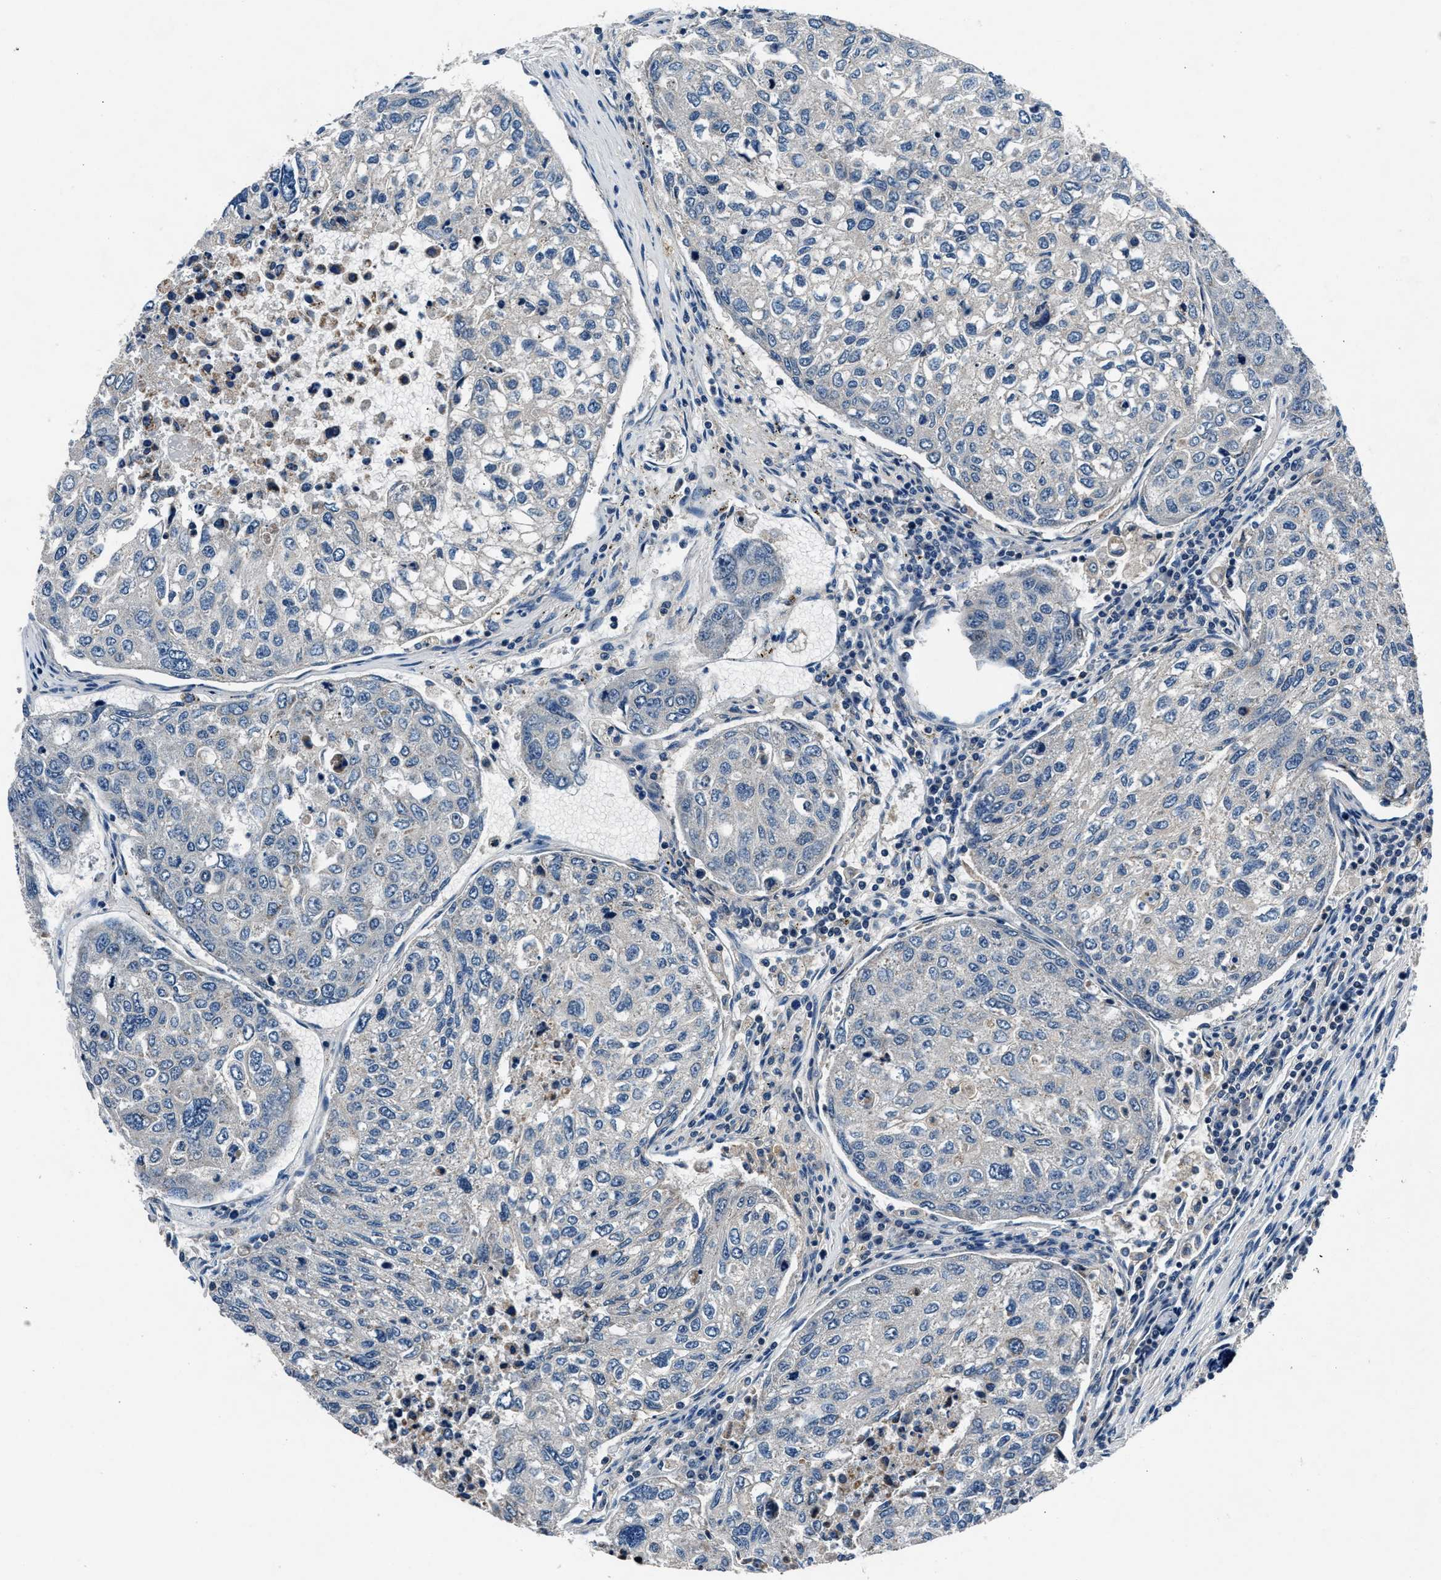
{"staining": {"intensity": "negative", "quantity": "none", "location": "none"}, "tissue": "urothelial cancer", "cell_type": "Tumor cells", "image_type": "cancer", "snomed": [{"axis": "morphology", "description": "Urothelial carcinoma, High grade"}, {"axis": "topography", "description": "Lymph node"}, {"axis": "topography", "description": "Urinary bladder"}], "caption": "DAB immunohistochemical staining of urothelial carcinoma (high-grade) exhibits no significant positivity in tumor cells. The staining is performed using DAB brown chromogen with nuclei counter-stained in using hematoxylin.", "gene": "DENND6B", "patient": {"sex": "male", "age": 51}}